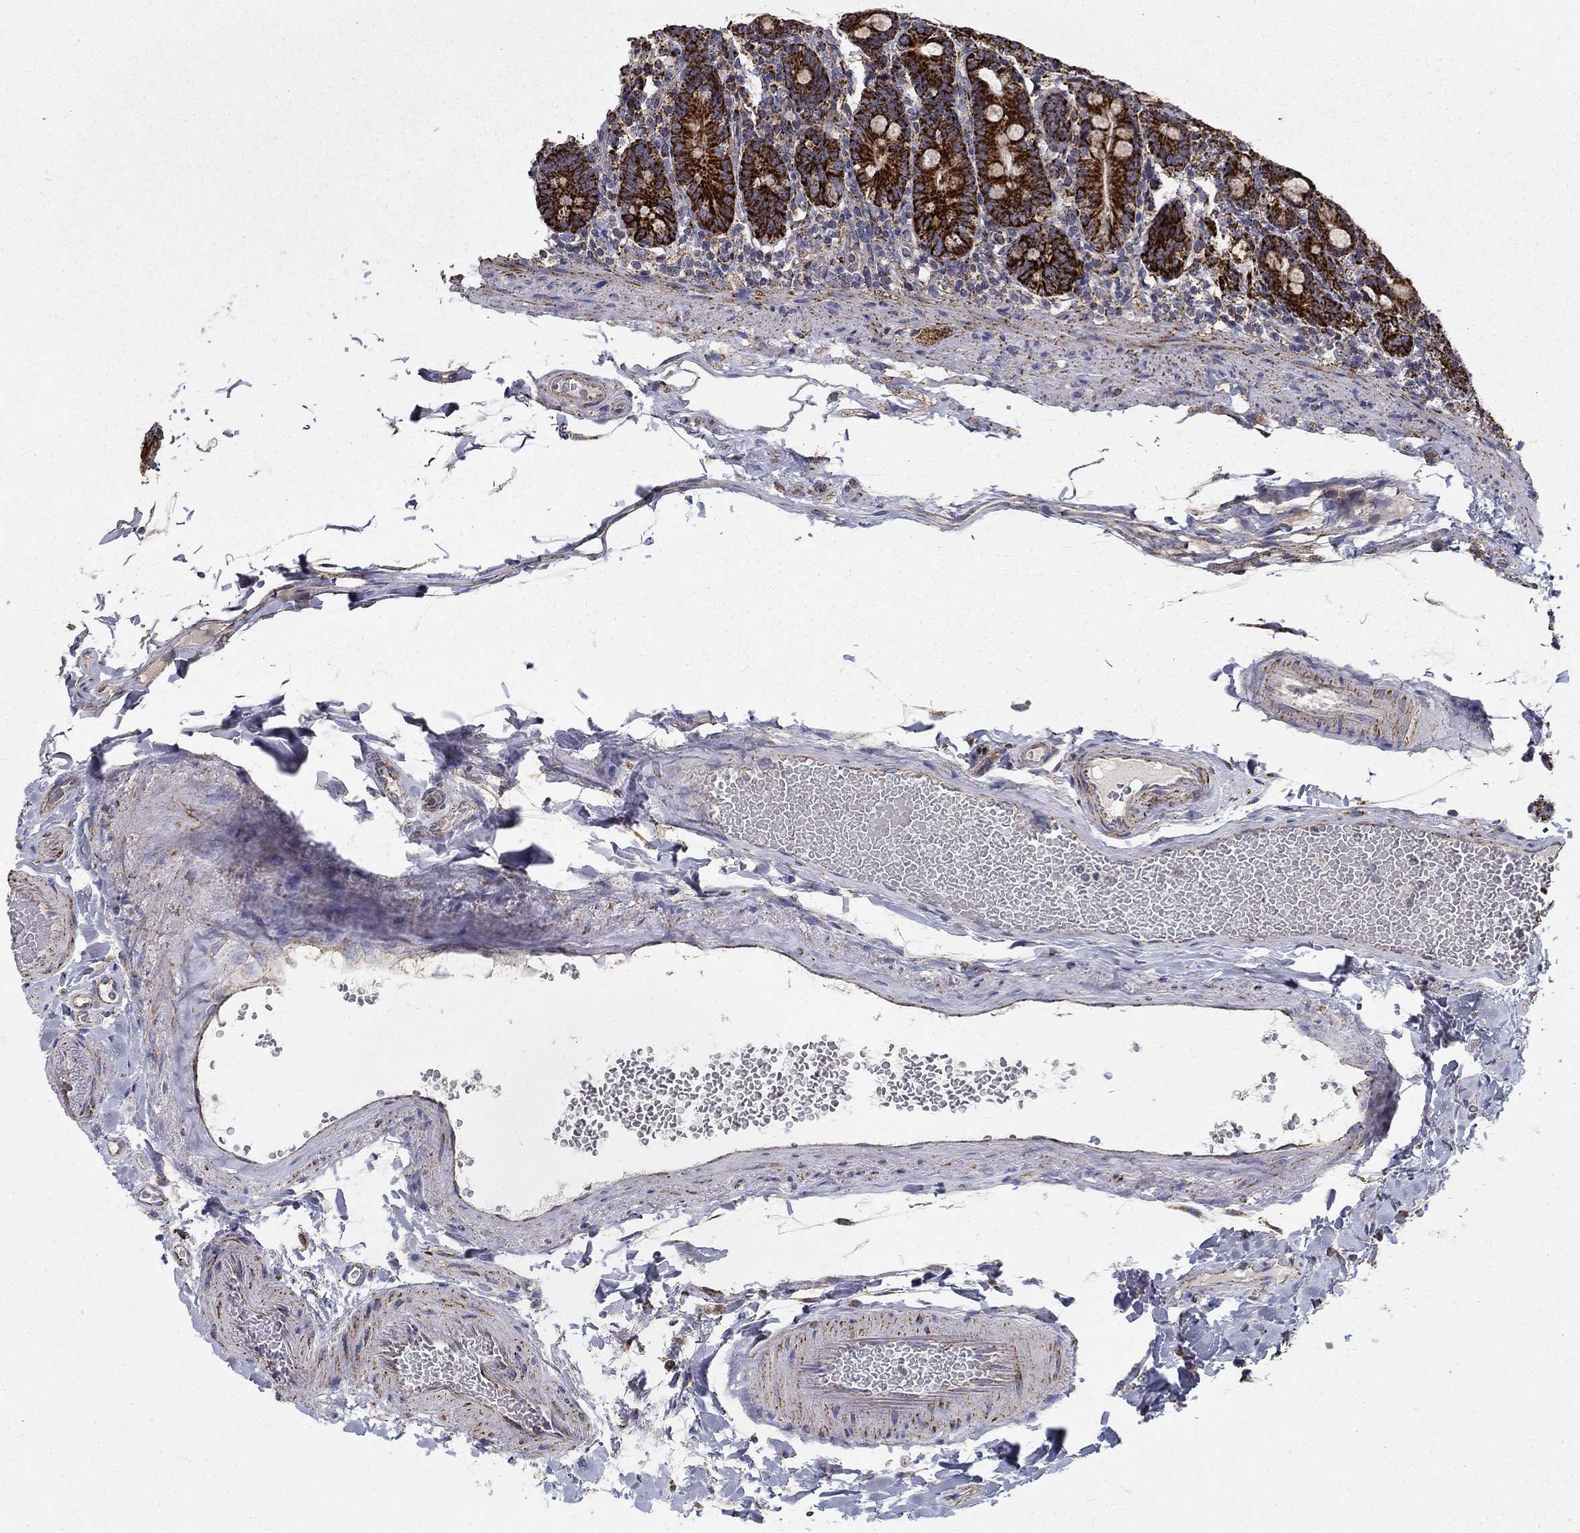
{"staining": {"intensity": "strong", "quantity": ">75%", "location": "cytoplasmic/membranous"}, "tissue": "duodenum", "cell_type": "Glandular cells", "image_type": "normal", "snomed": [{"axis": "morphology", "description": "Normal tissue, NOS"}, {"axis": "topography", "description": "Duodenum"}], "caption": "The micrograph reveals staining of unremarkable duodenum, revealing strong cytoplasmic/membranous protein staining (brown color) within glandular cells. Nuclei are stained in blue.", "gene": "GCSH", "patient": {"sex": "female", "age": 67}}